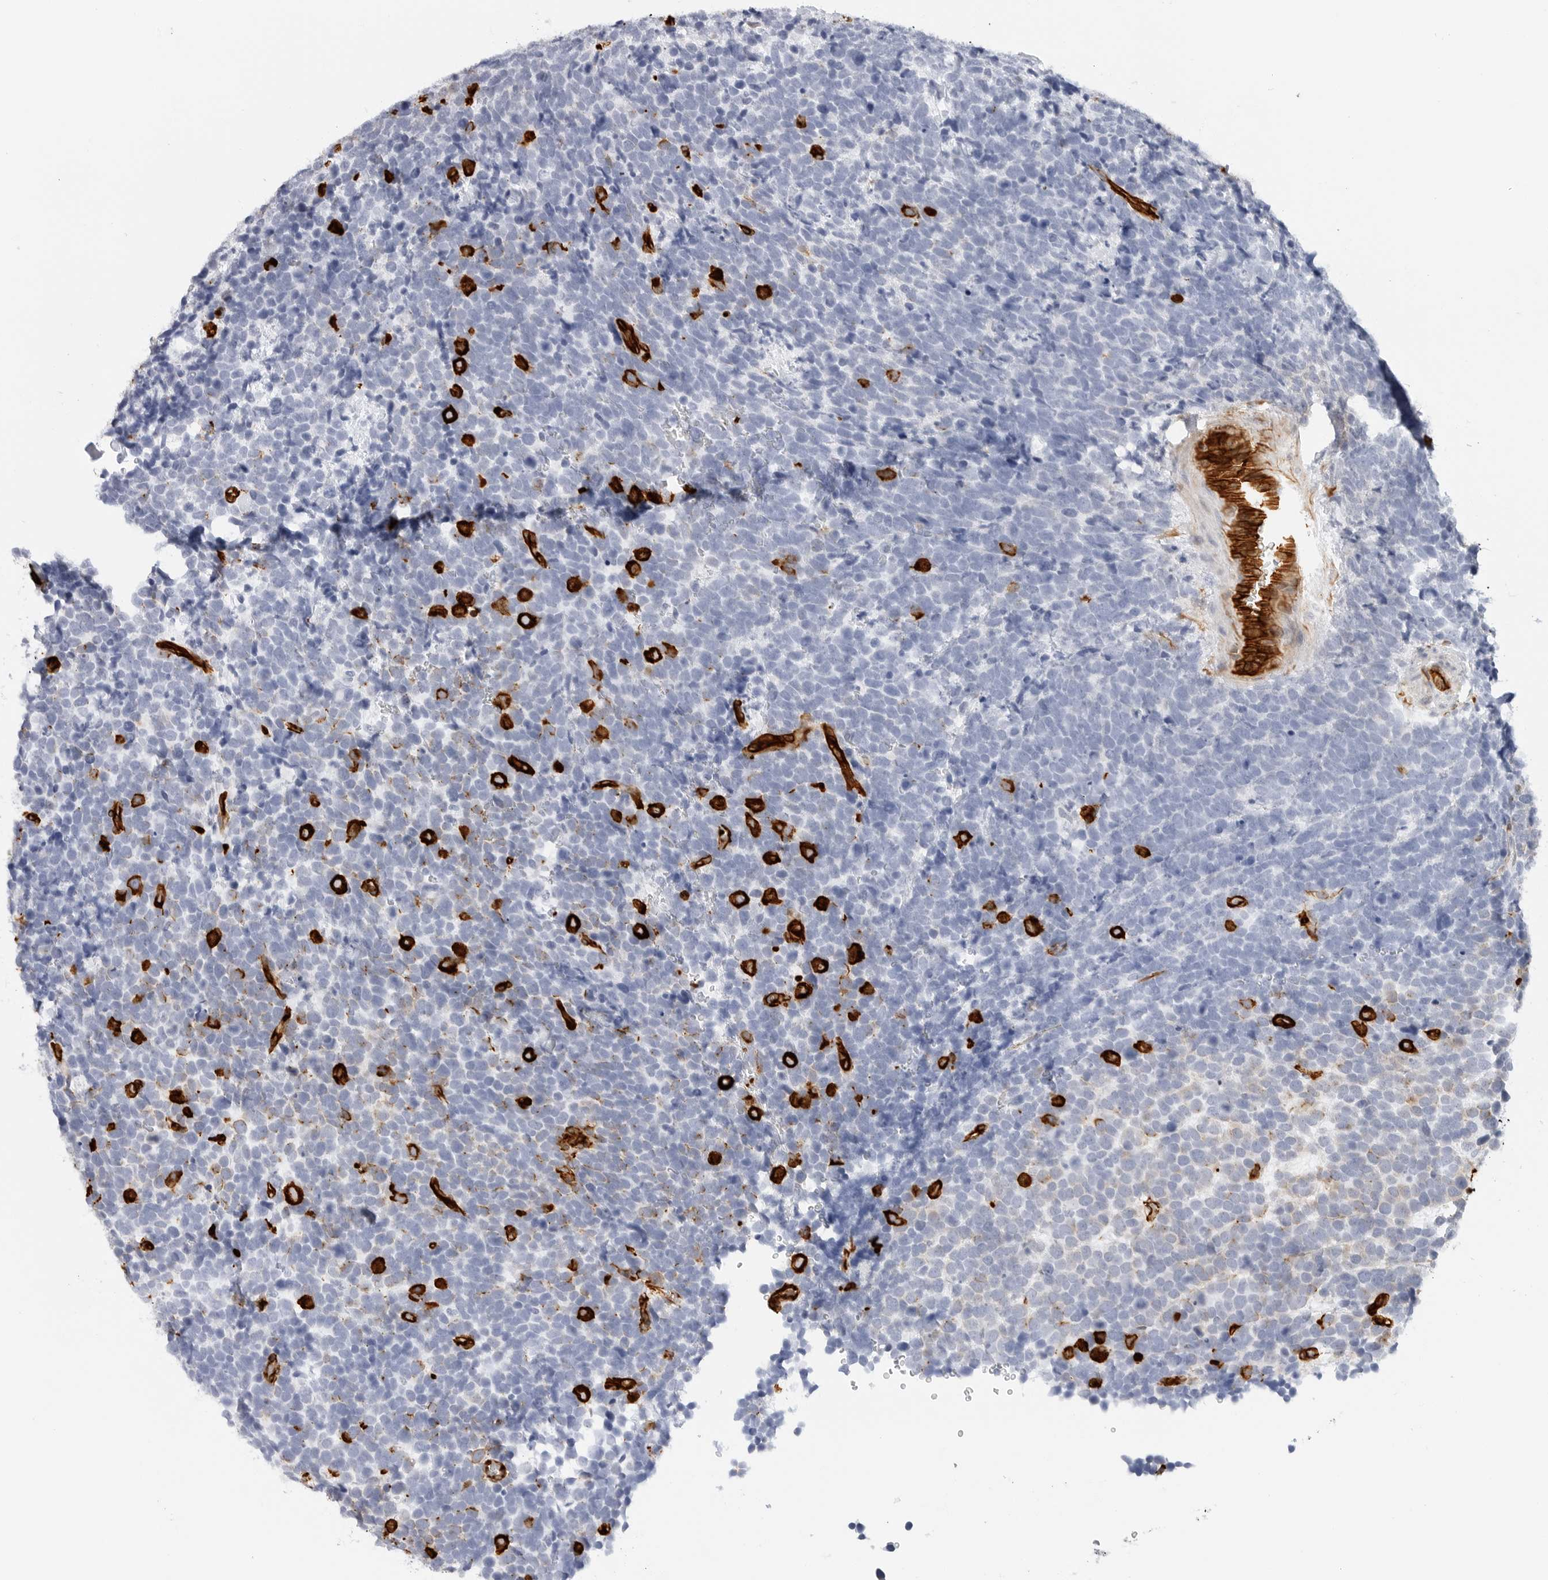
{"staining": {"intensity": "negative", "quantity": "none", "location": "none"}, "tissue": "urothelial cancer", "cell_type": "Tumor cells", "image_type": "cancer", "snomed": [{"axis": "morphology", "description": "Urothelial carcinoma, High grade"}, {"axis": "topography", "description": "Urinary bladder"}], "caption": "The micrograph exhibits no staining of tumor cells in urothelial cancer.", "gene": "NES", "patient": {"sex": "female", "age": 82}}